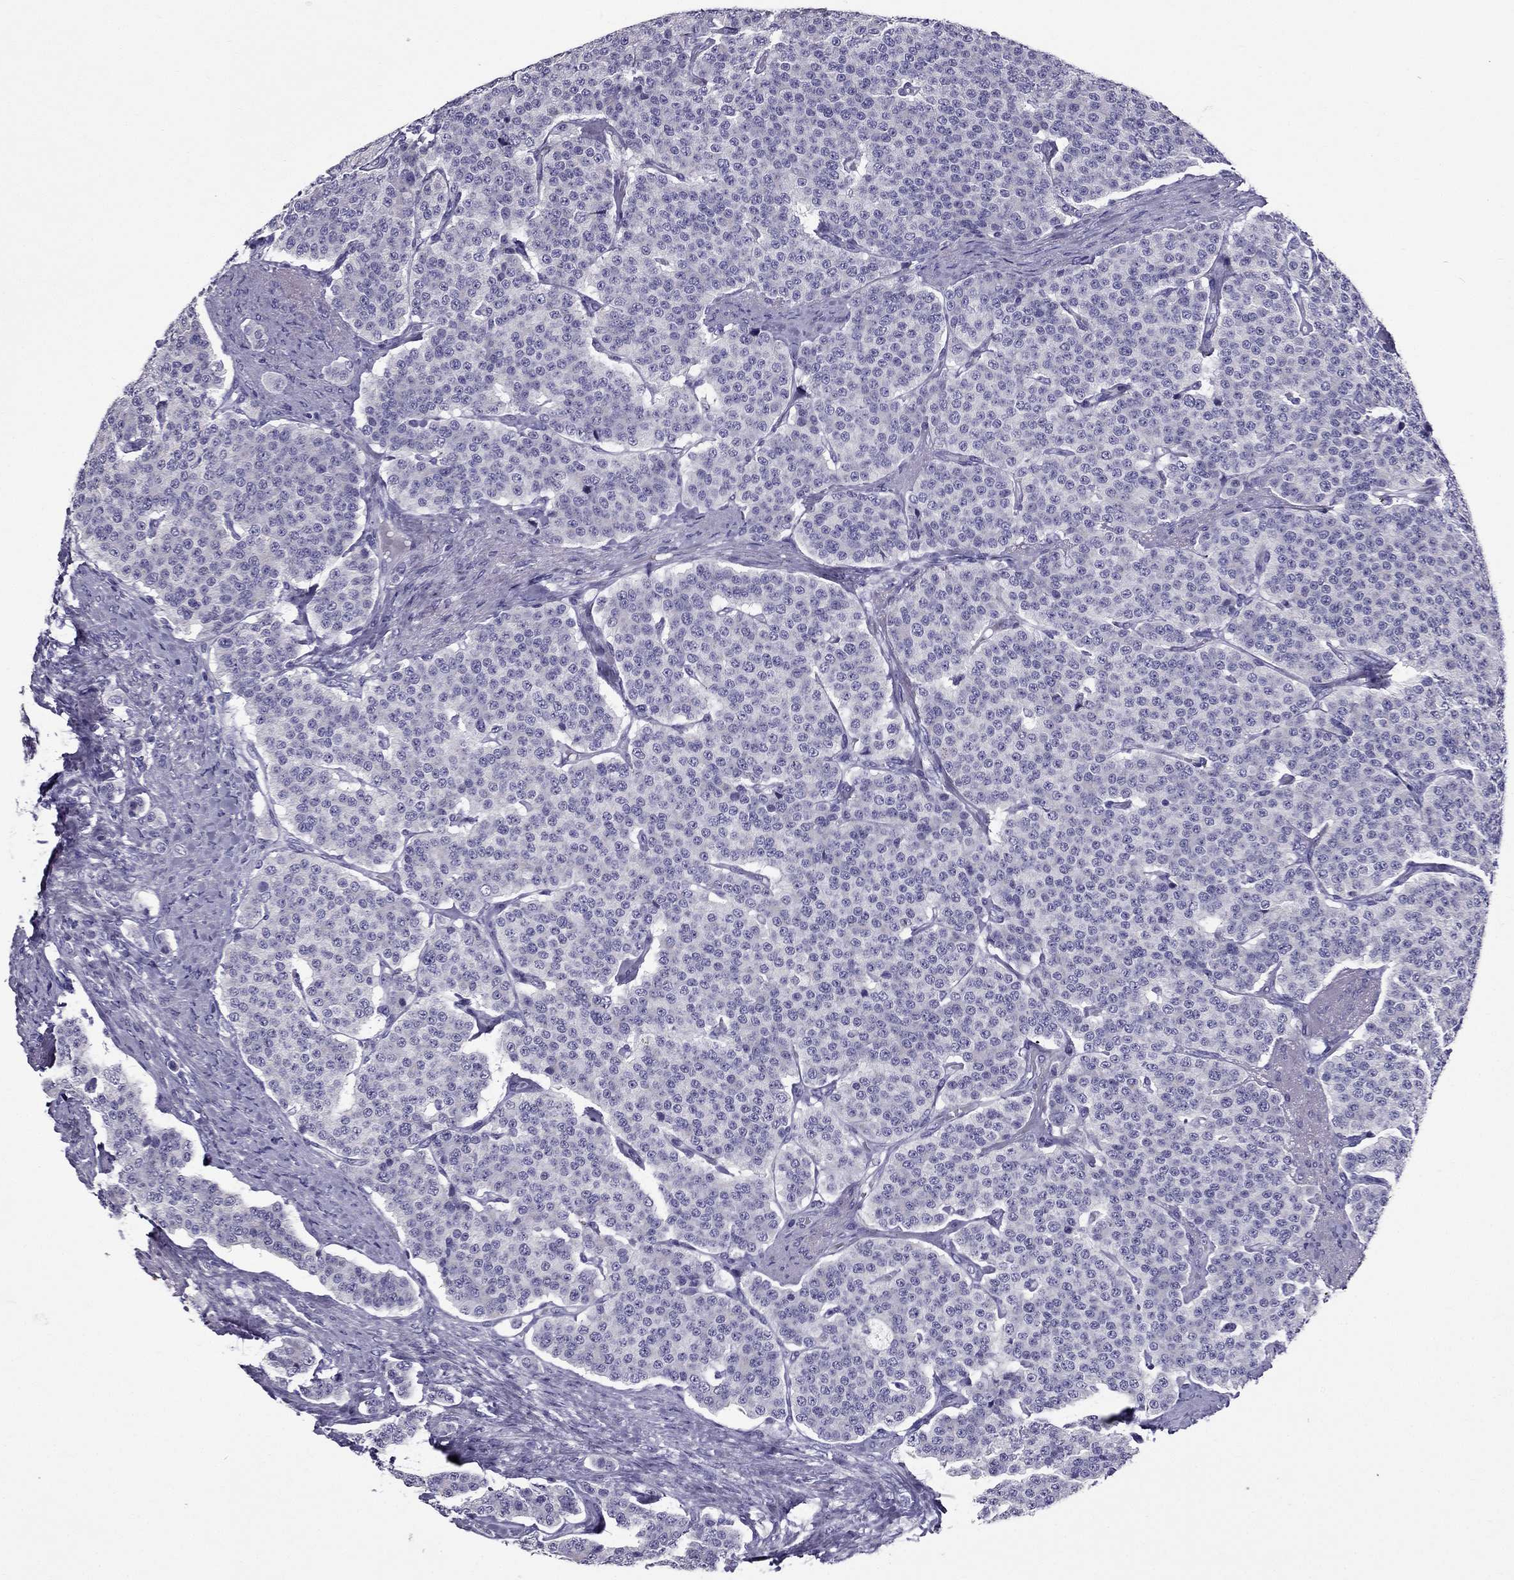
{"staining": {"intensity": "negative", "quantity": "none", "location": "none"}, "tissue": "carcinoid", "cell_type": "Tumor cells", "image_type": "cancer", "snomed": [{"axis": "morphology", "description": "Carcinoid, malignant, NOS"}, {"axis": "topography", "description": "Small intestine"}], "caption": "A photomicrograph of carcinoid stained for a protein exhibits no brown staining in tumor cells.", "gene": "ZNF541", "patient": {"sex": "female", "age": 58}}